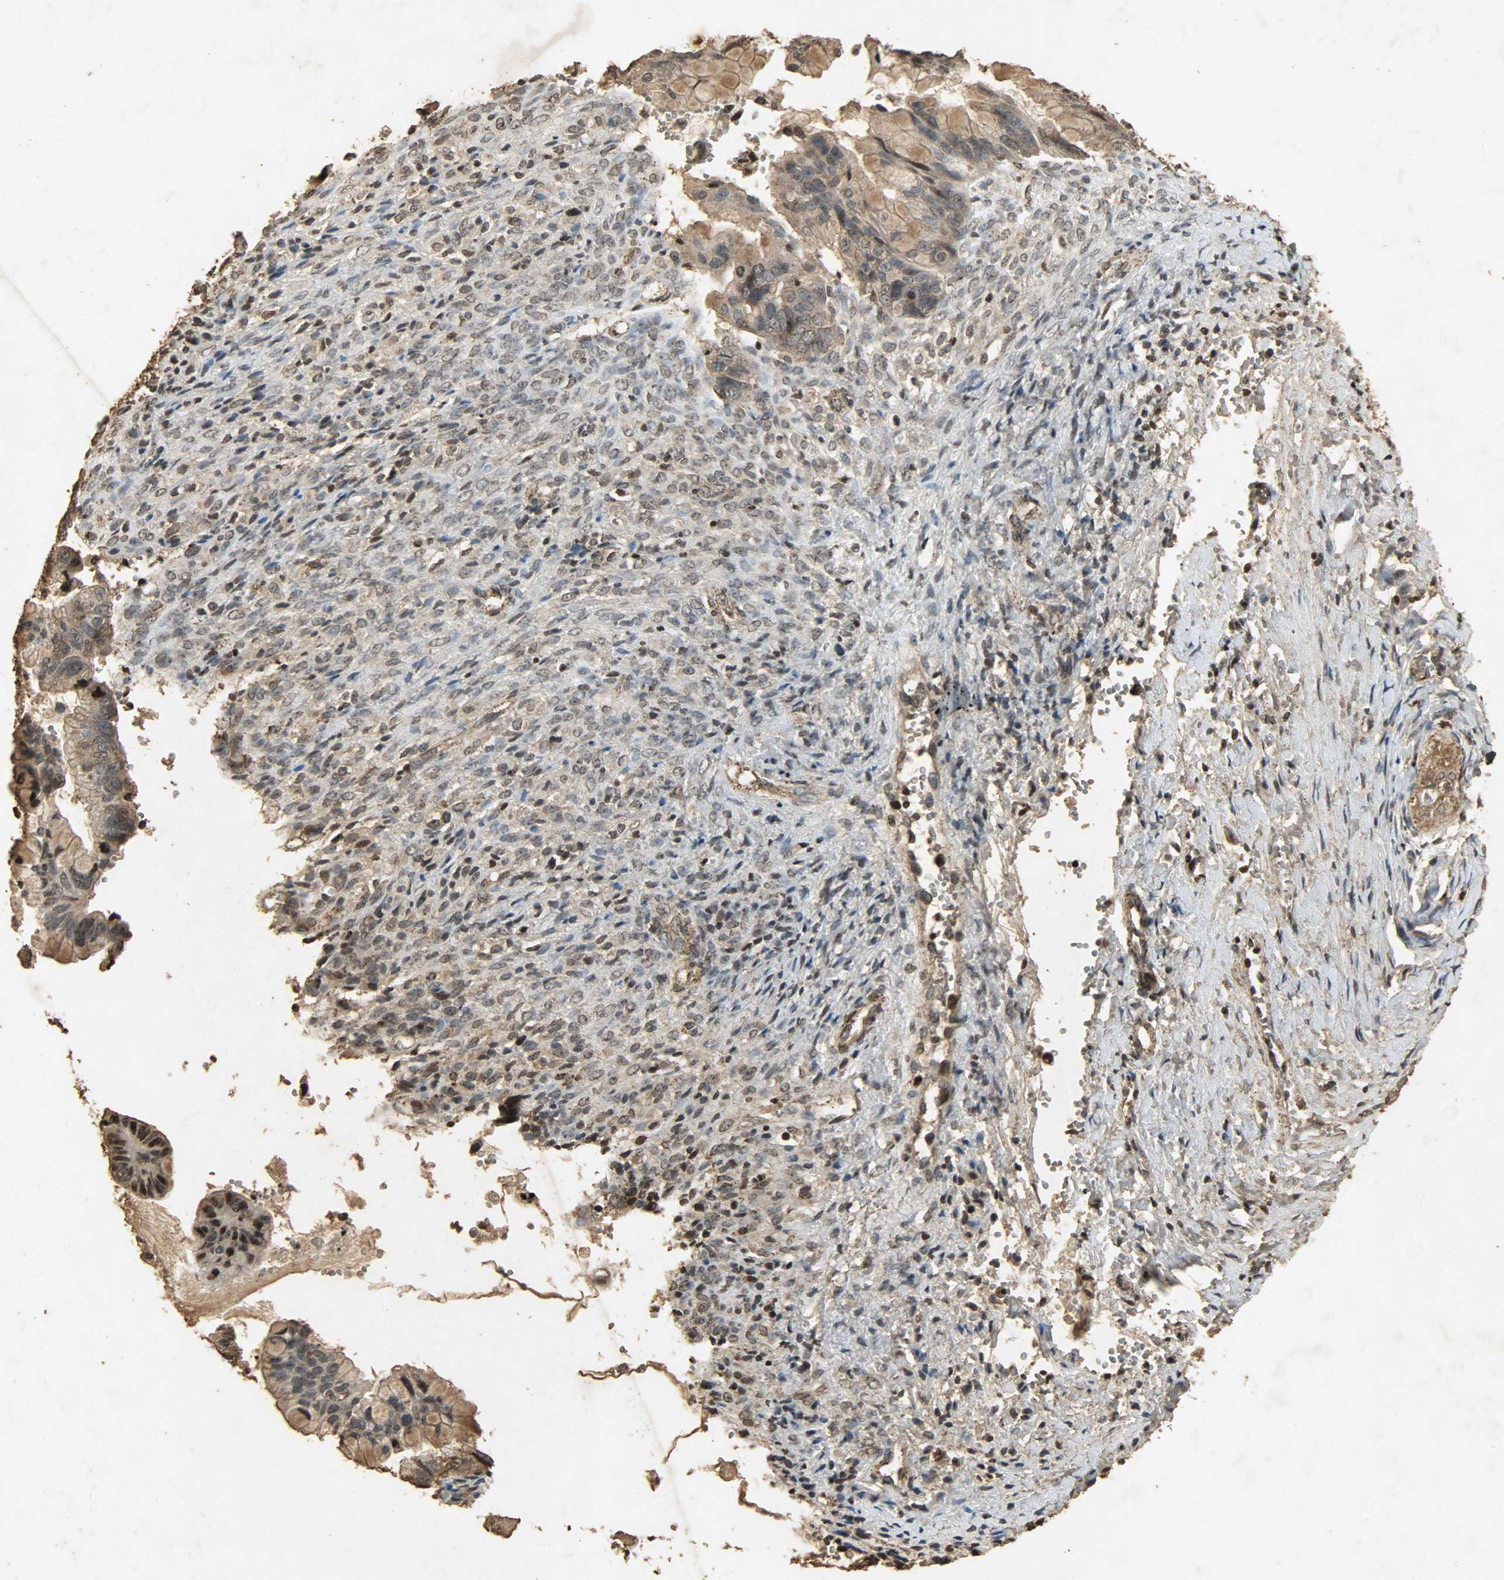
{"staining": {"intensity": "moderate", "quantity": ">75%", "location": "cytoplasmic/membranous,nuclear"}, "tissue": "ovarian cancer", "cell_type": "Tumor cells", "image_type": "cancer", "snomed": [{"axis": "morphology", "description": "Cystadenocarcinoma, mucinous, NOS"}, {"axis": "topography", "description": "Ovary"}], "caption": "Mucinous cystadenocarcinoma (ovarian) stained with immunohistochemistry shows moderate cytoplasmic/membranous and nuclear staining in about >75% of tumor cells.", "gene": "PPP3R1", "patient": {"sex": "female", "age": 36}}